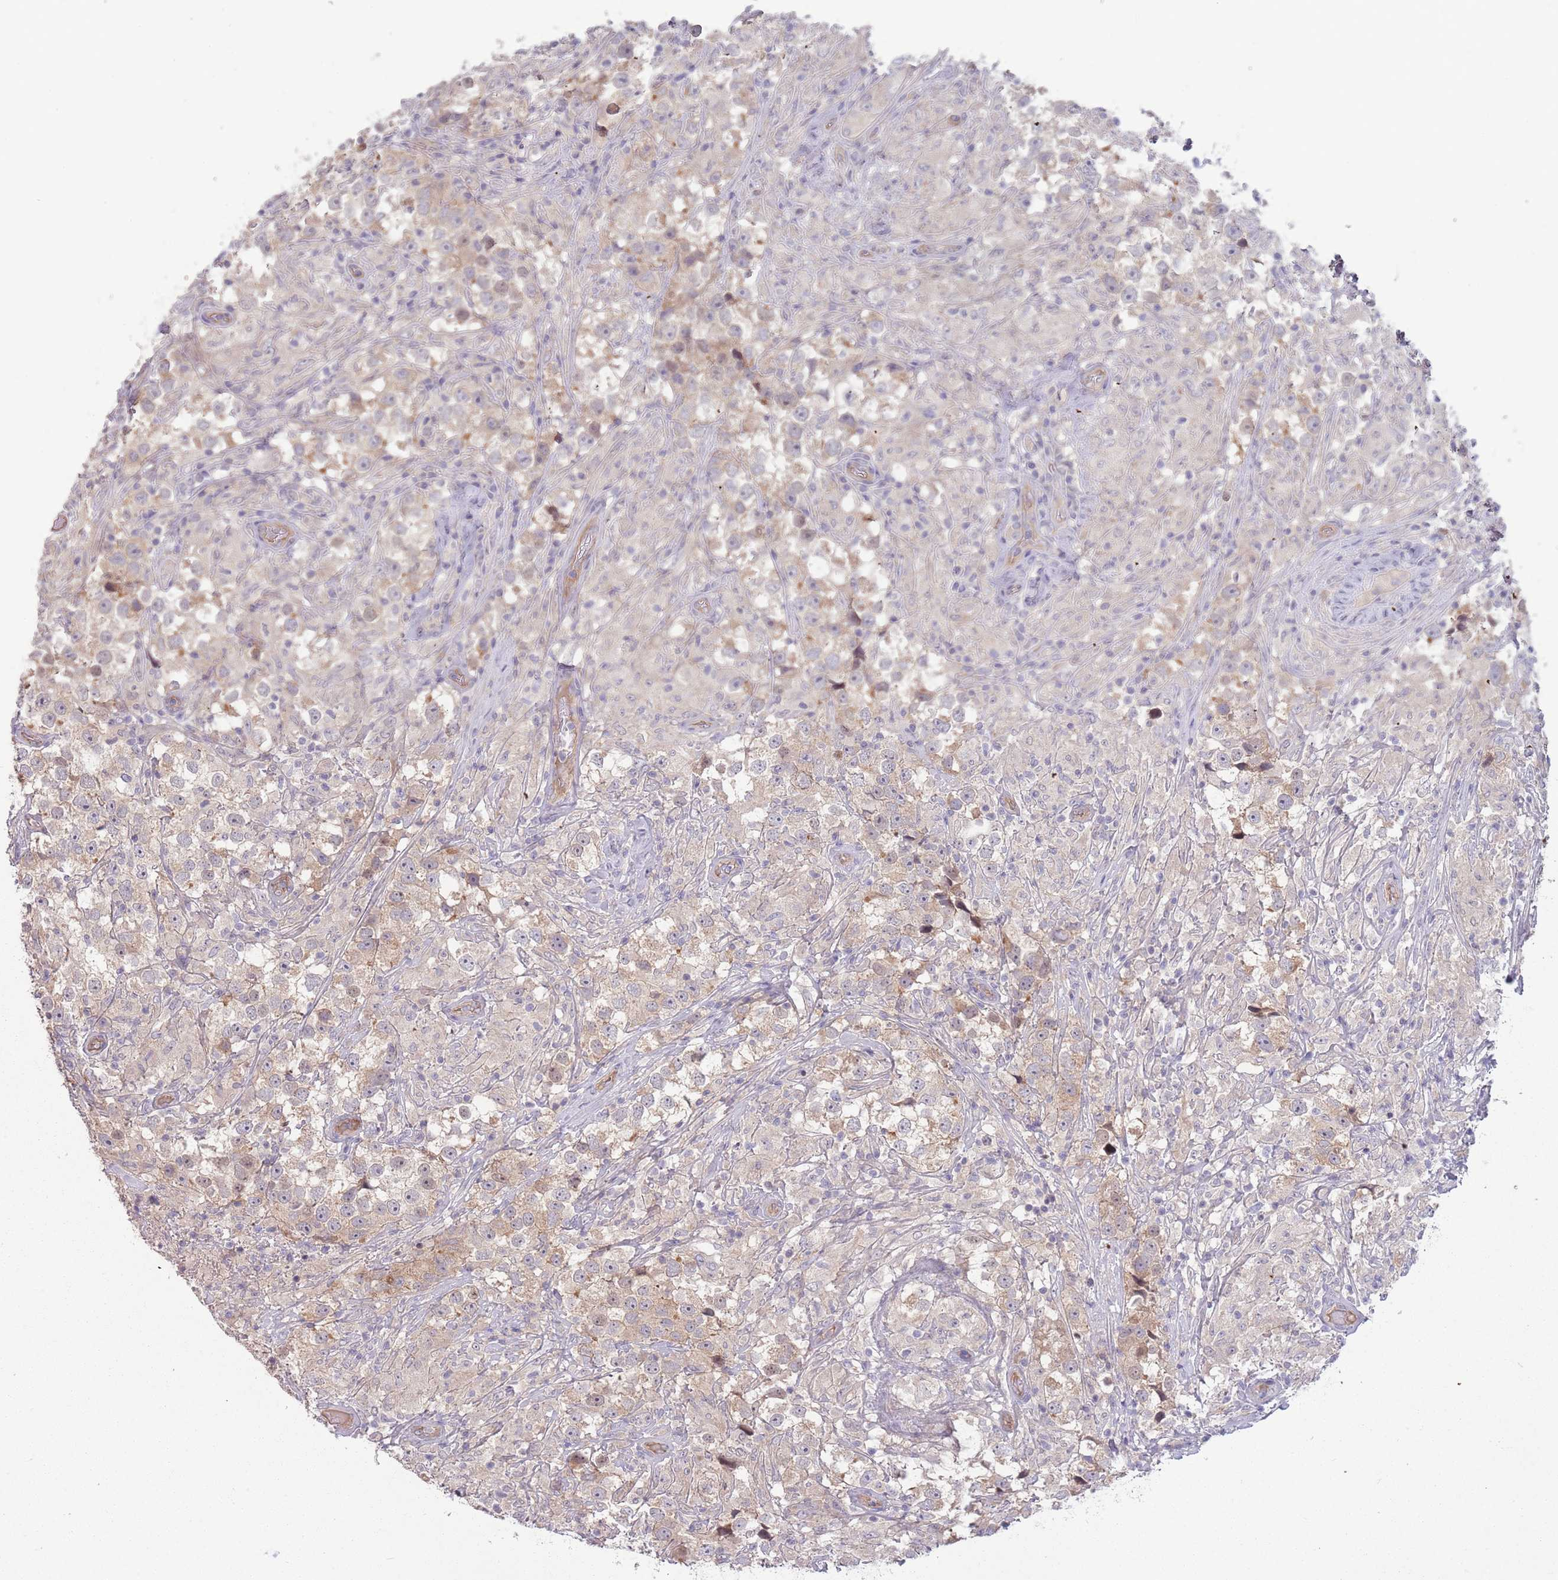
{"staining": {"intensity": "weak", "quantity": "25%-75%", "location": "cytoplasmic/membranous"}, "tissue": "testis cancer", "cell_type": "Tumor cells", "image_type": "cancer", "snomed": [{"axis": "morphology", "description": "Seminoma, NOS"}, {"axis": "topography", "description": "Testis"}], "caption": "Seminoma (testis) stained for a protein exhibits weak cytoplasmic/membranous positivity in tumor cells.", "gene": "SAV1", "patient": {"sex": "male", "age": 46}}